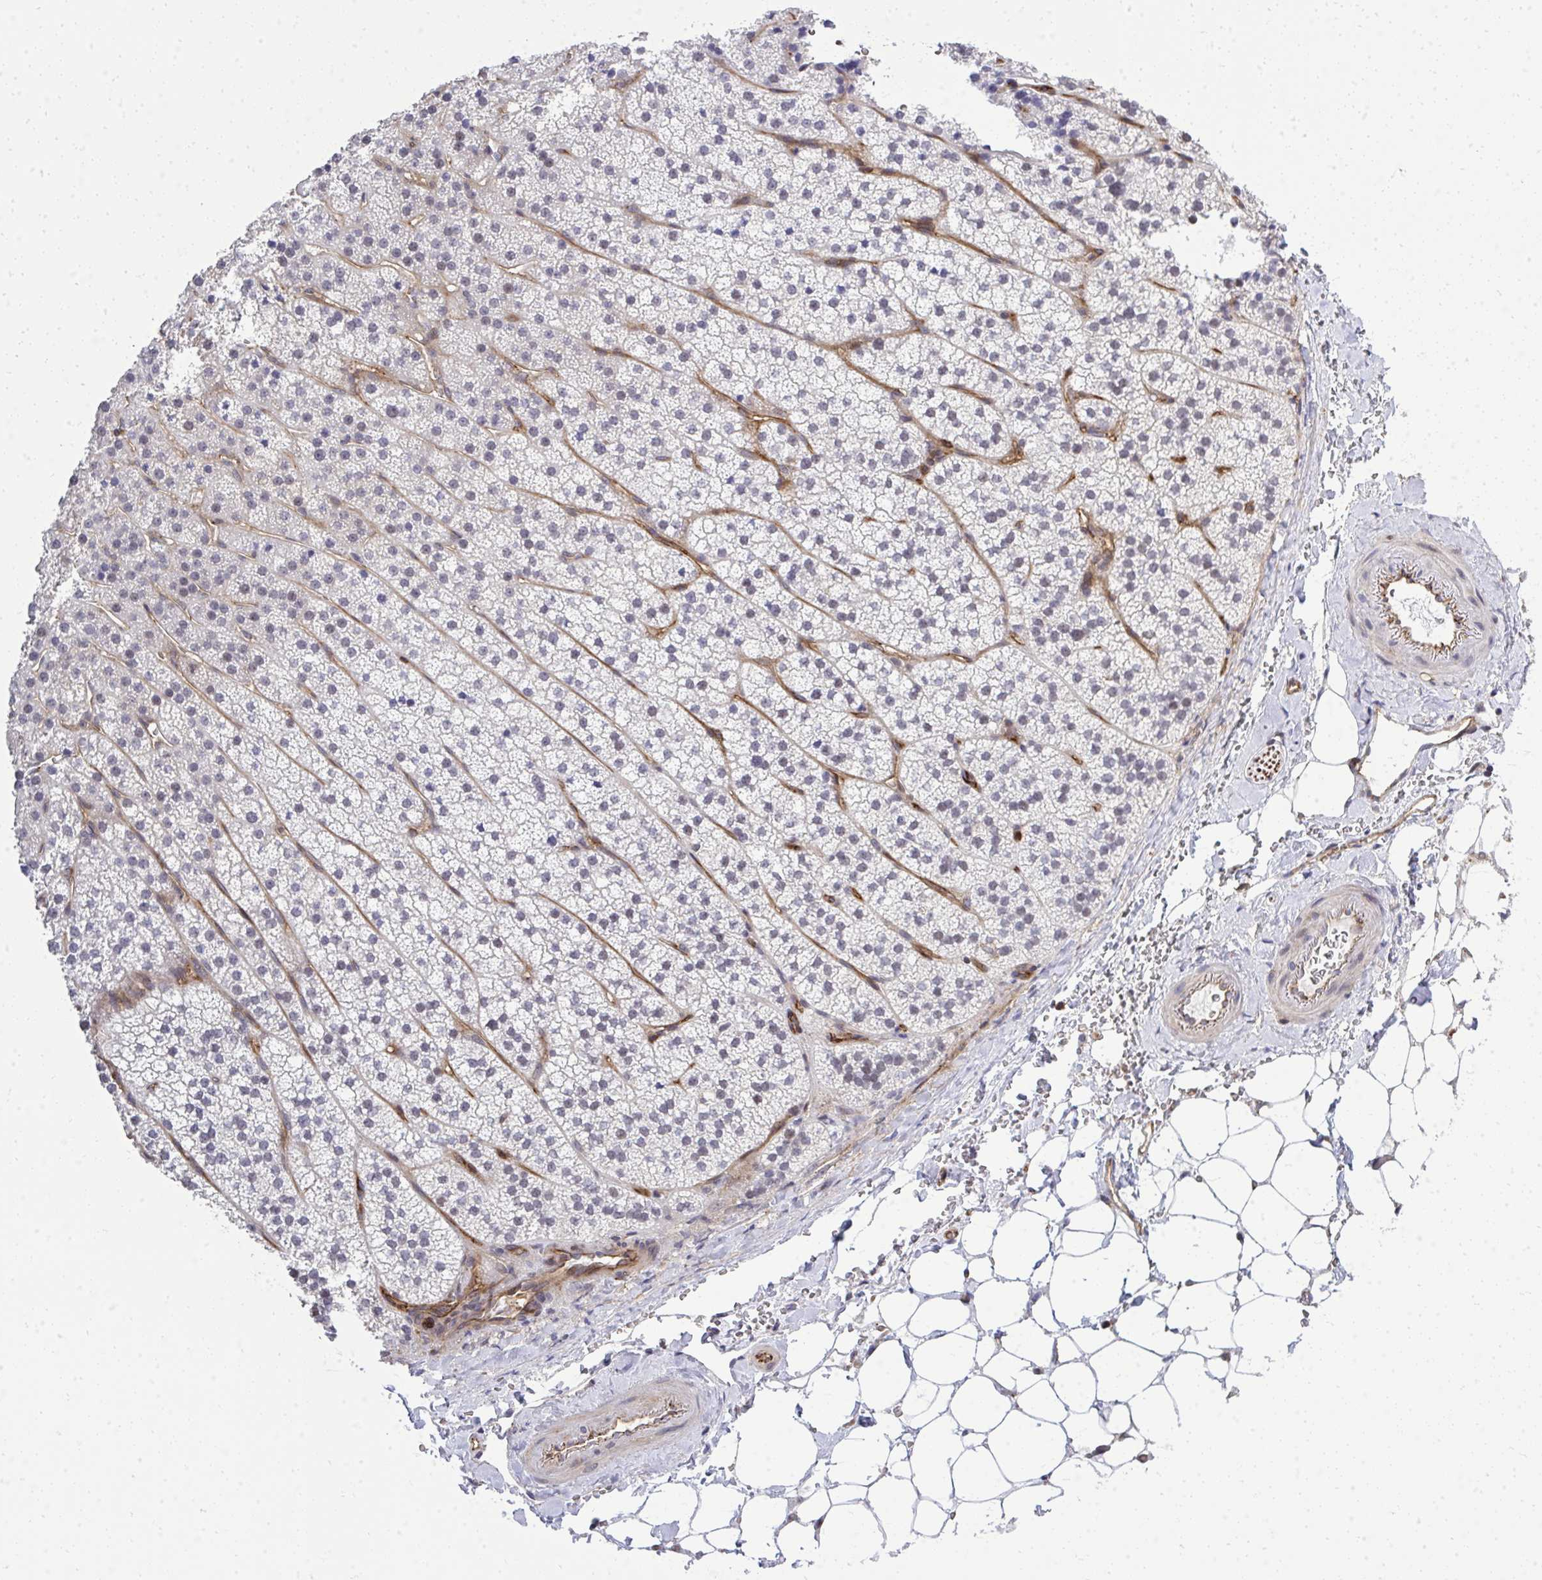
{"staining": {"intensity": "moderate", "quantity": "<25%", "location": "nuclear"}, "tissue": "adrenal gland", "cell_type": "Glandular cells", "image_type": "normal", "snomed": [{"axis": "morphology", "description": "Normal tissue, NOS"}, {"axis": "topography", "description": "Adrenal gland"}], "caption": "The image exhibits staining of normal adrenal gland, revealing moderate nuclear protein positivity (brown color) within glandular cells.", "gene": "FOXN3", "patient": {"sex": "male", "age": 53}}